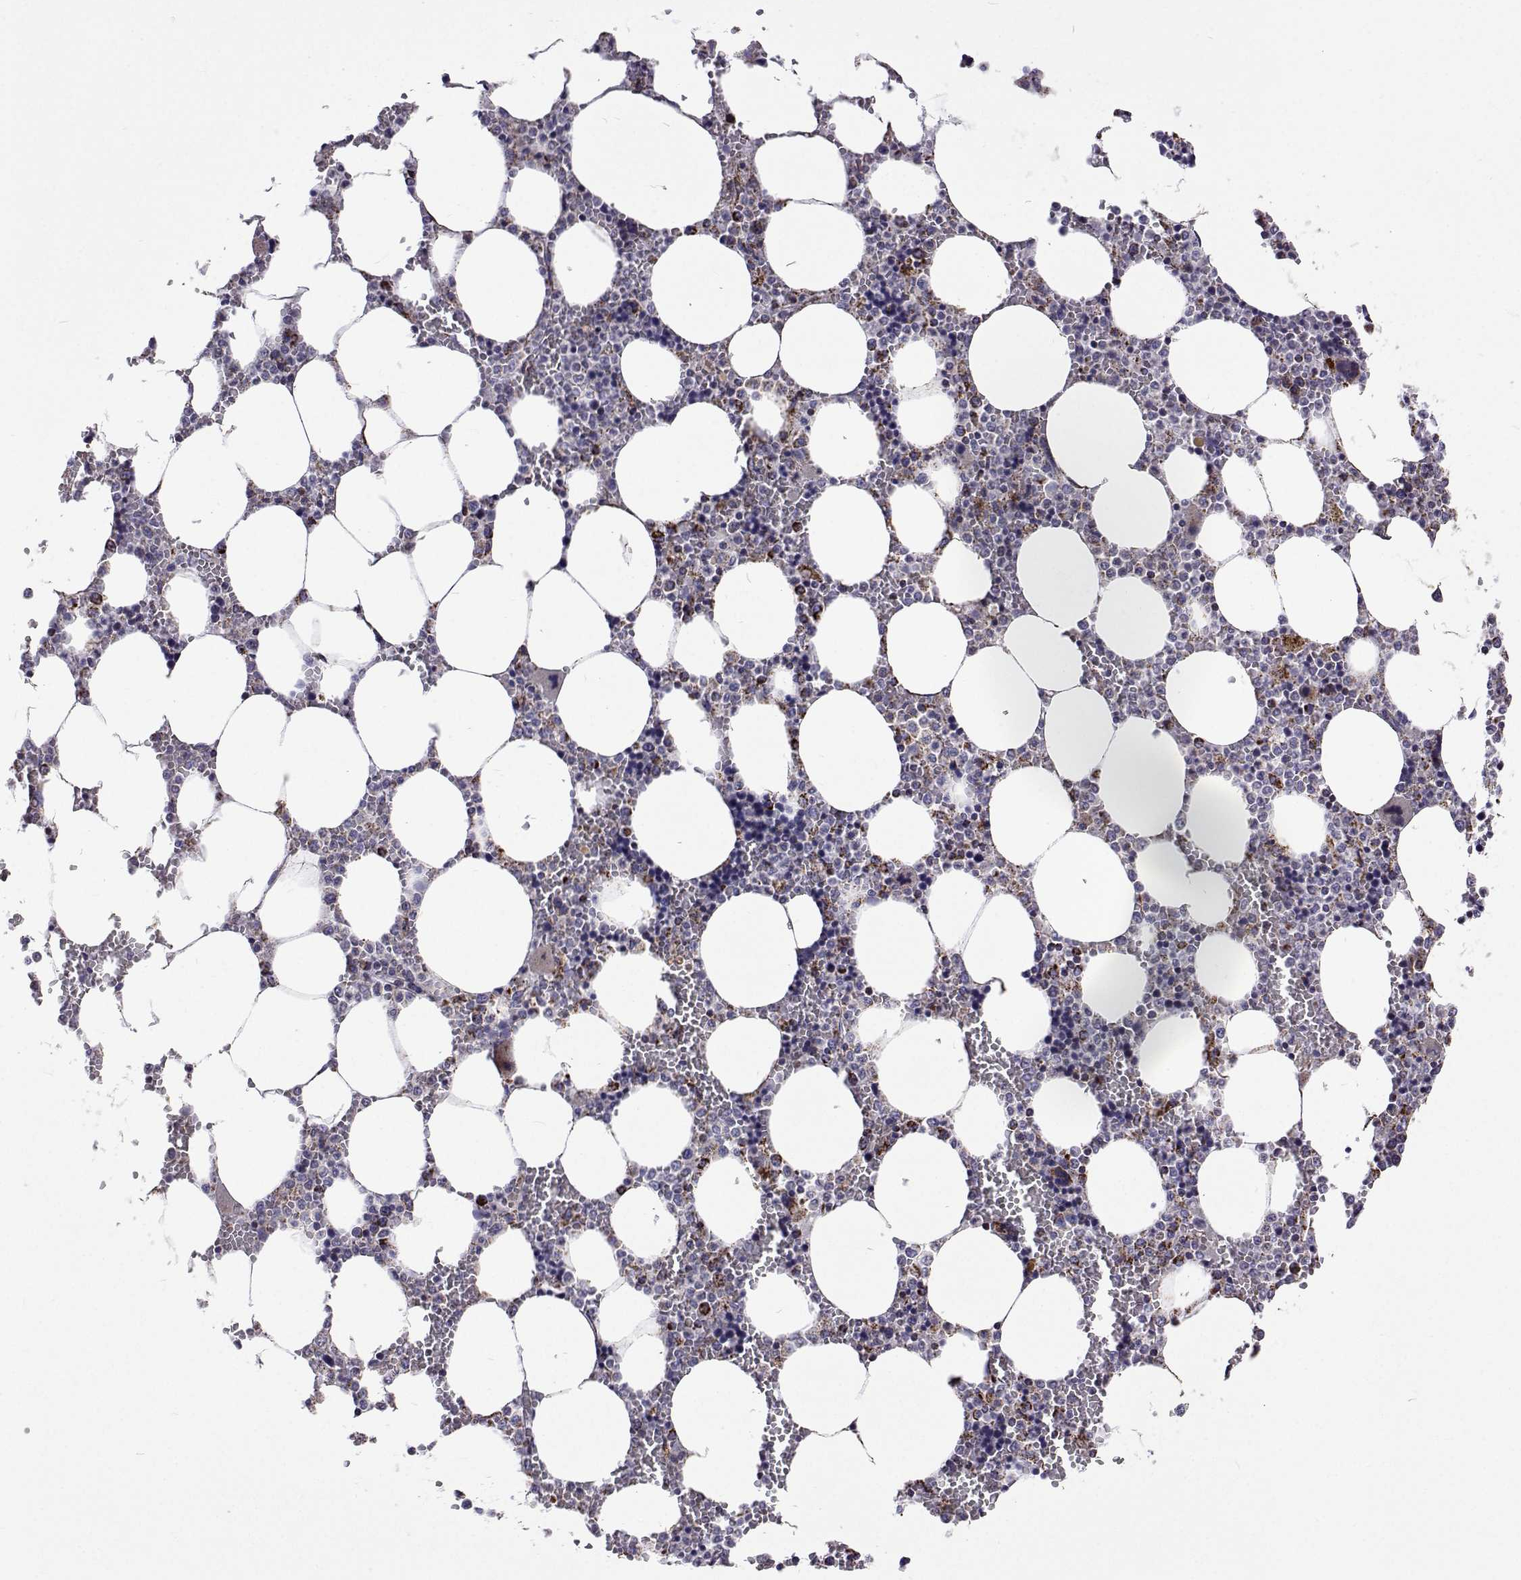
{"staining": {"intensity": "strong", "quantity": "<25%", "location": "cytoplasmic/membranous"}, "tissue": "bone marrow", "cell_type": "Hematopoietic cells", "image_type": "normal", "snomed": [{"axis": "morphology", "description": "Normal tissue, NOS"}, {"axis": "topography", "description": "Bone marrow"}], "caption": "Immunohistochemistry of normal bone marrow exhibits medium levels of strong cytoplasmic/membranous staining in approximately <25% of hematopoietic cells.", "gene": "MCCC2", "patient": {"sex": "male", "age": 64}}